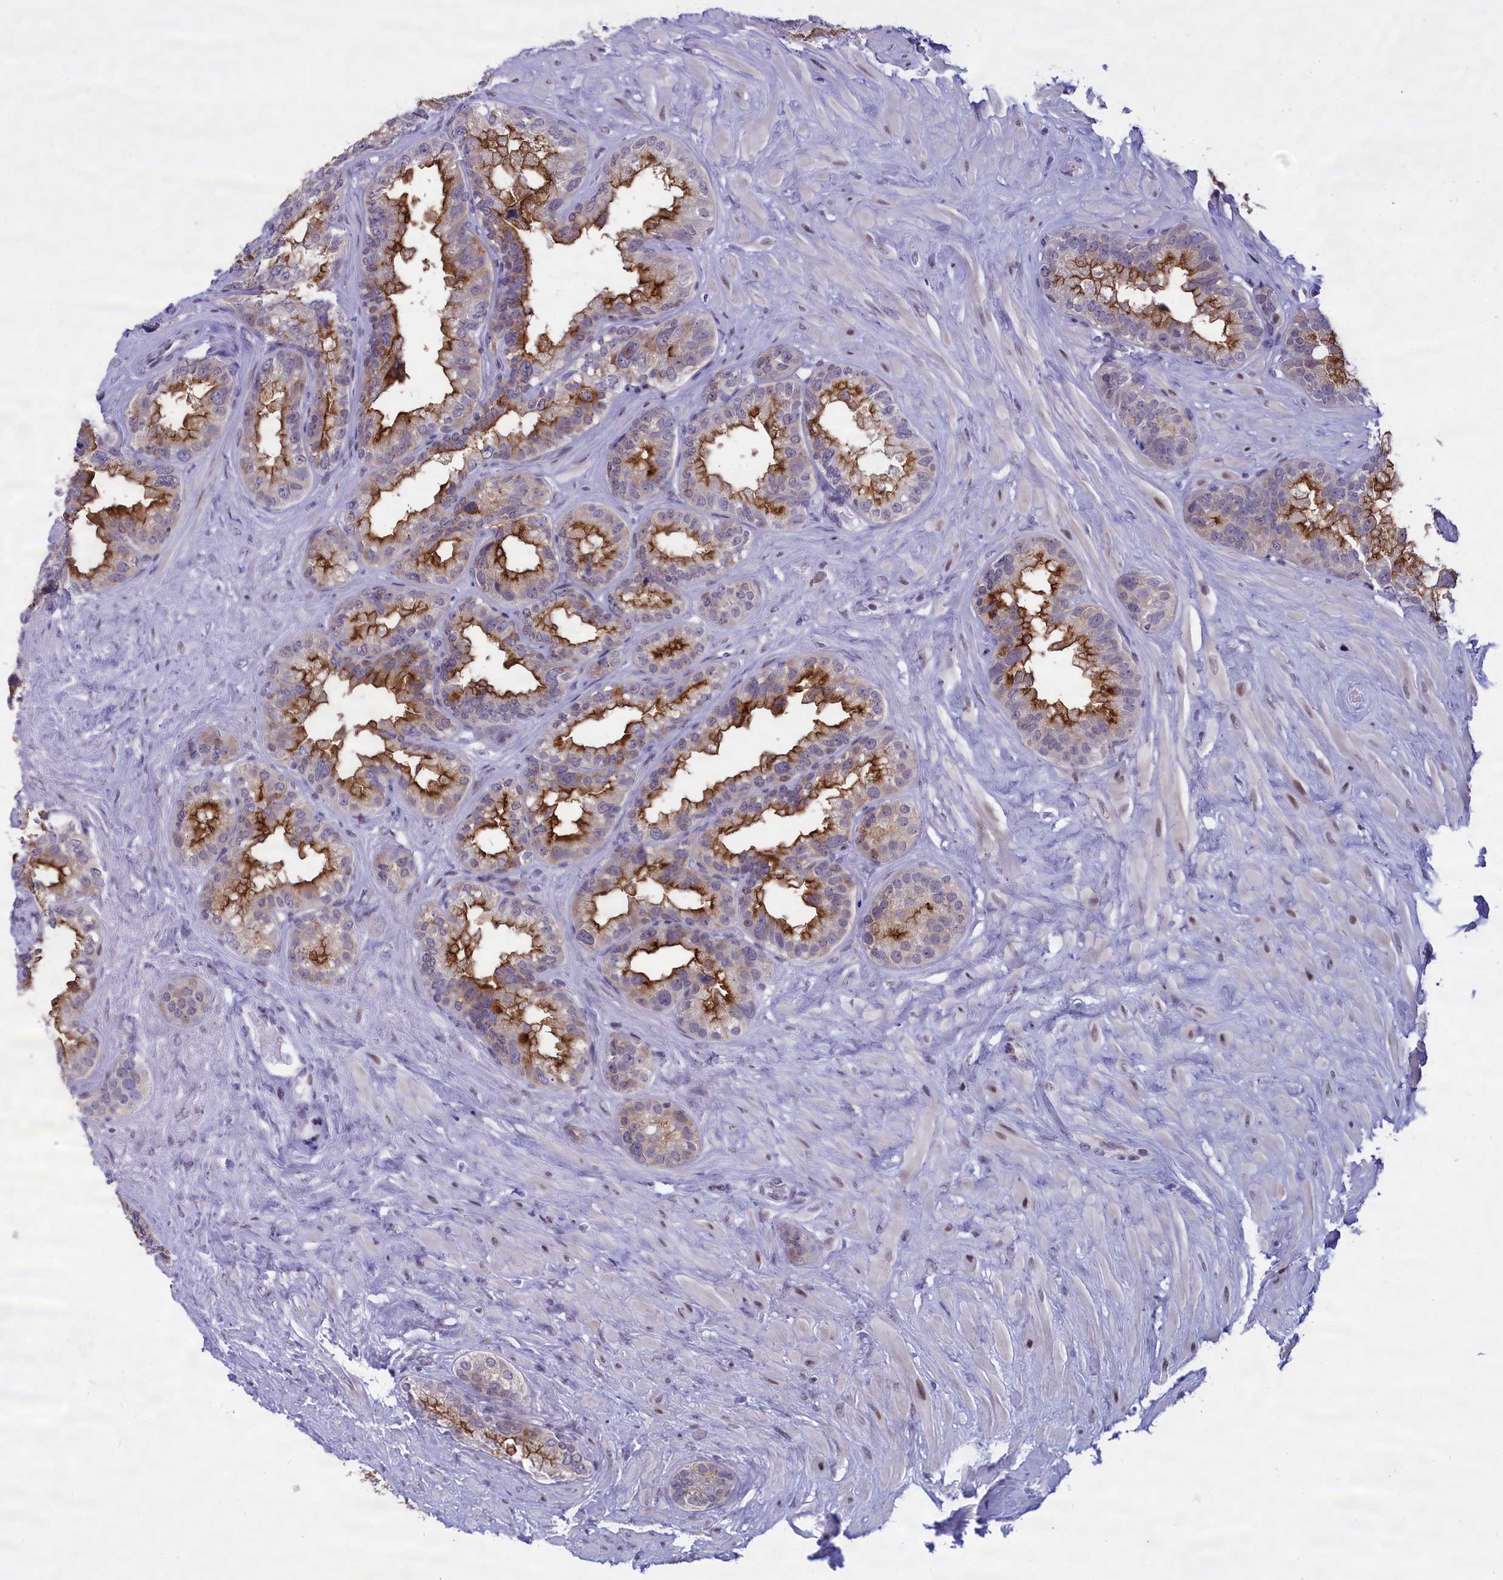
{"staining": {"intensity": "strong", "quantity": "25%-75%", "location": "cytoplasmic/membranous"}, "tissue": "seminal vesicle", "cell_type": "Glandular cells", "image_type": "normal", "snomed": [{"axis": "morphology", "description": "Normal tissue, NOS"}, {"axis": "topography", "description": "Seminal veicle"}], "caption": "Approximately 25%-75% of glandular cells in normal seminal vesicle display strong cytoplasmic/membranous protein staining as visualized by brown immunohistochemical staining.", "gene": "SPIRE2", "patient": {"sex": "male", "age": 80}}